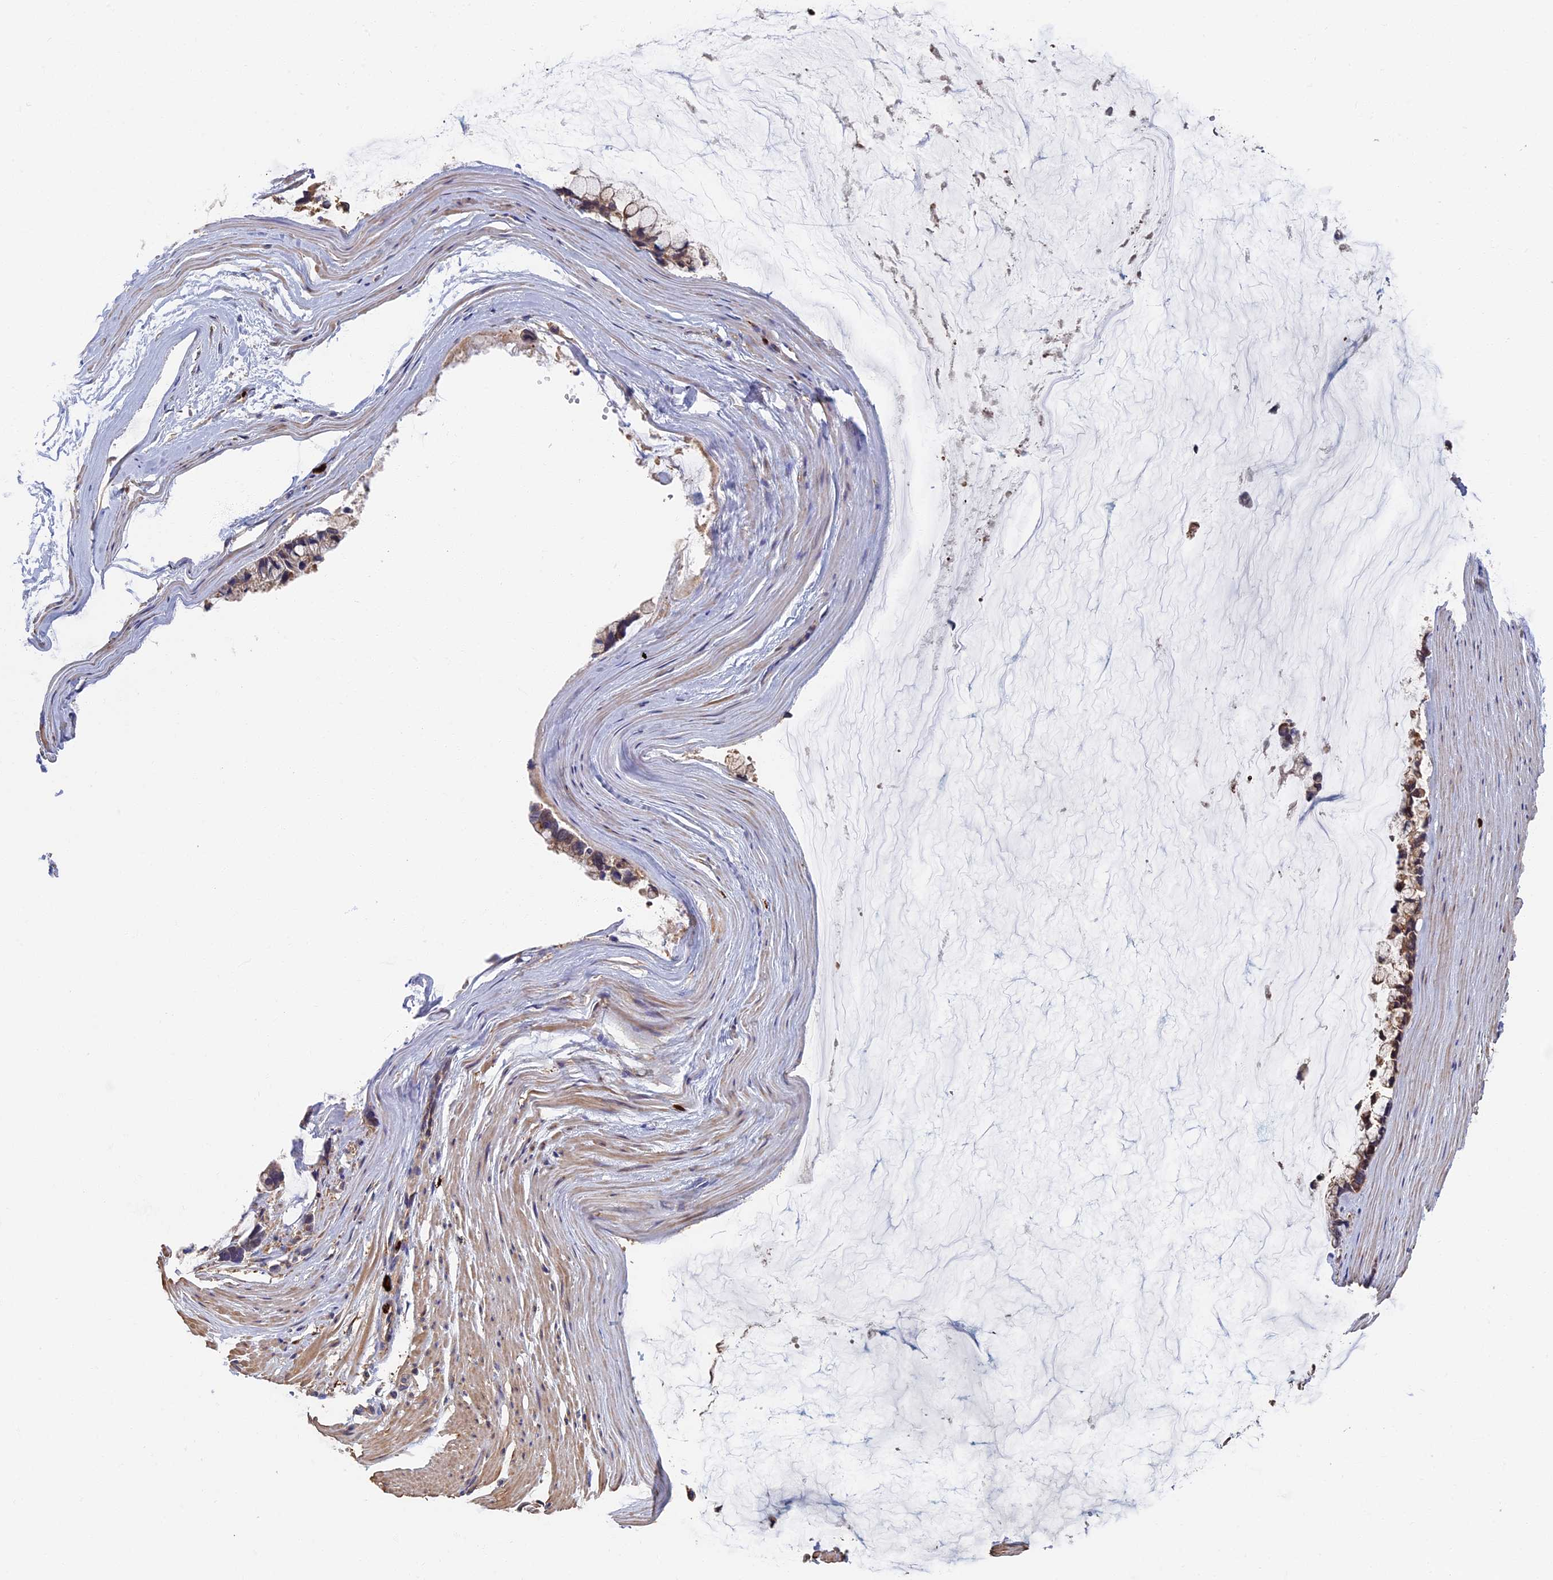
{"staining": {"intensity": "moderate", "quantity": "25%-75%", "location": "cytoplasmic/membranous"}, "tissue": "ovarian cancer", "cell_type": "Tumor cells", "image_type": "cancer", "snomed": [{"axis": "morphology", "description": "Cystadenocarcinoma, mucinous, NOS"}, {"axis": "topography", "description": "Ovary"}], "caption": "Immunohistochemical staining of ovarian mucinous cystadenocarcinoma demonstrates moderate cytoplasmic/membranous protein positivity in approximately 25%-75% of tumor cells.", "gene": "TNK2", "patient": {"sex": "female", "age": 39}}